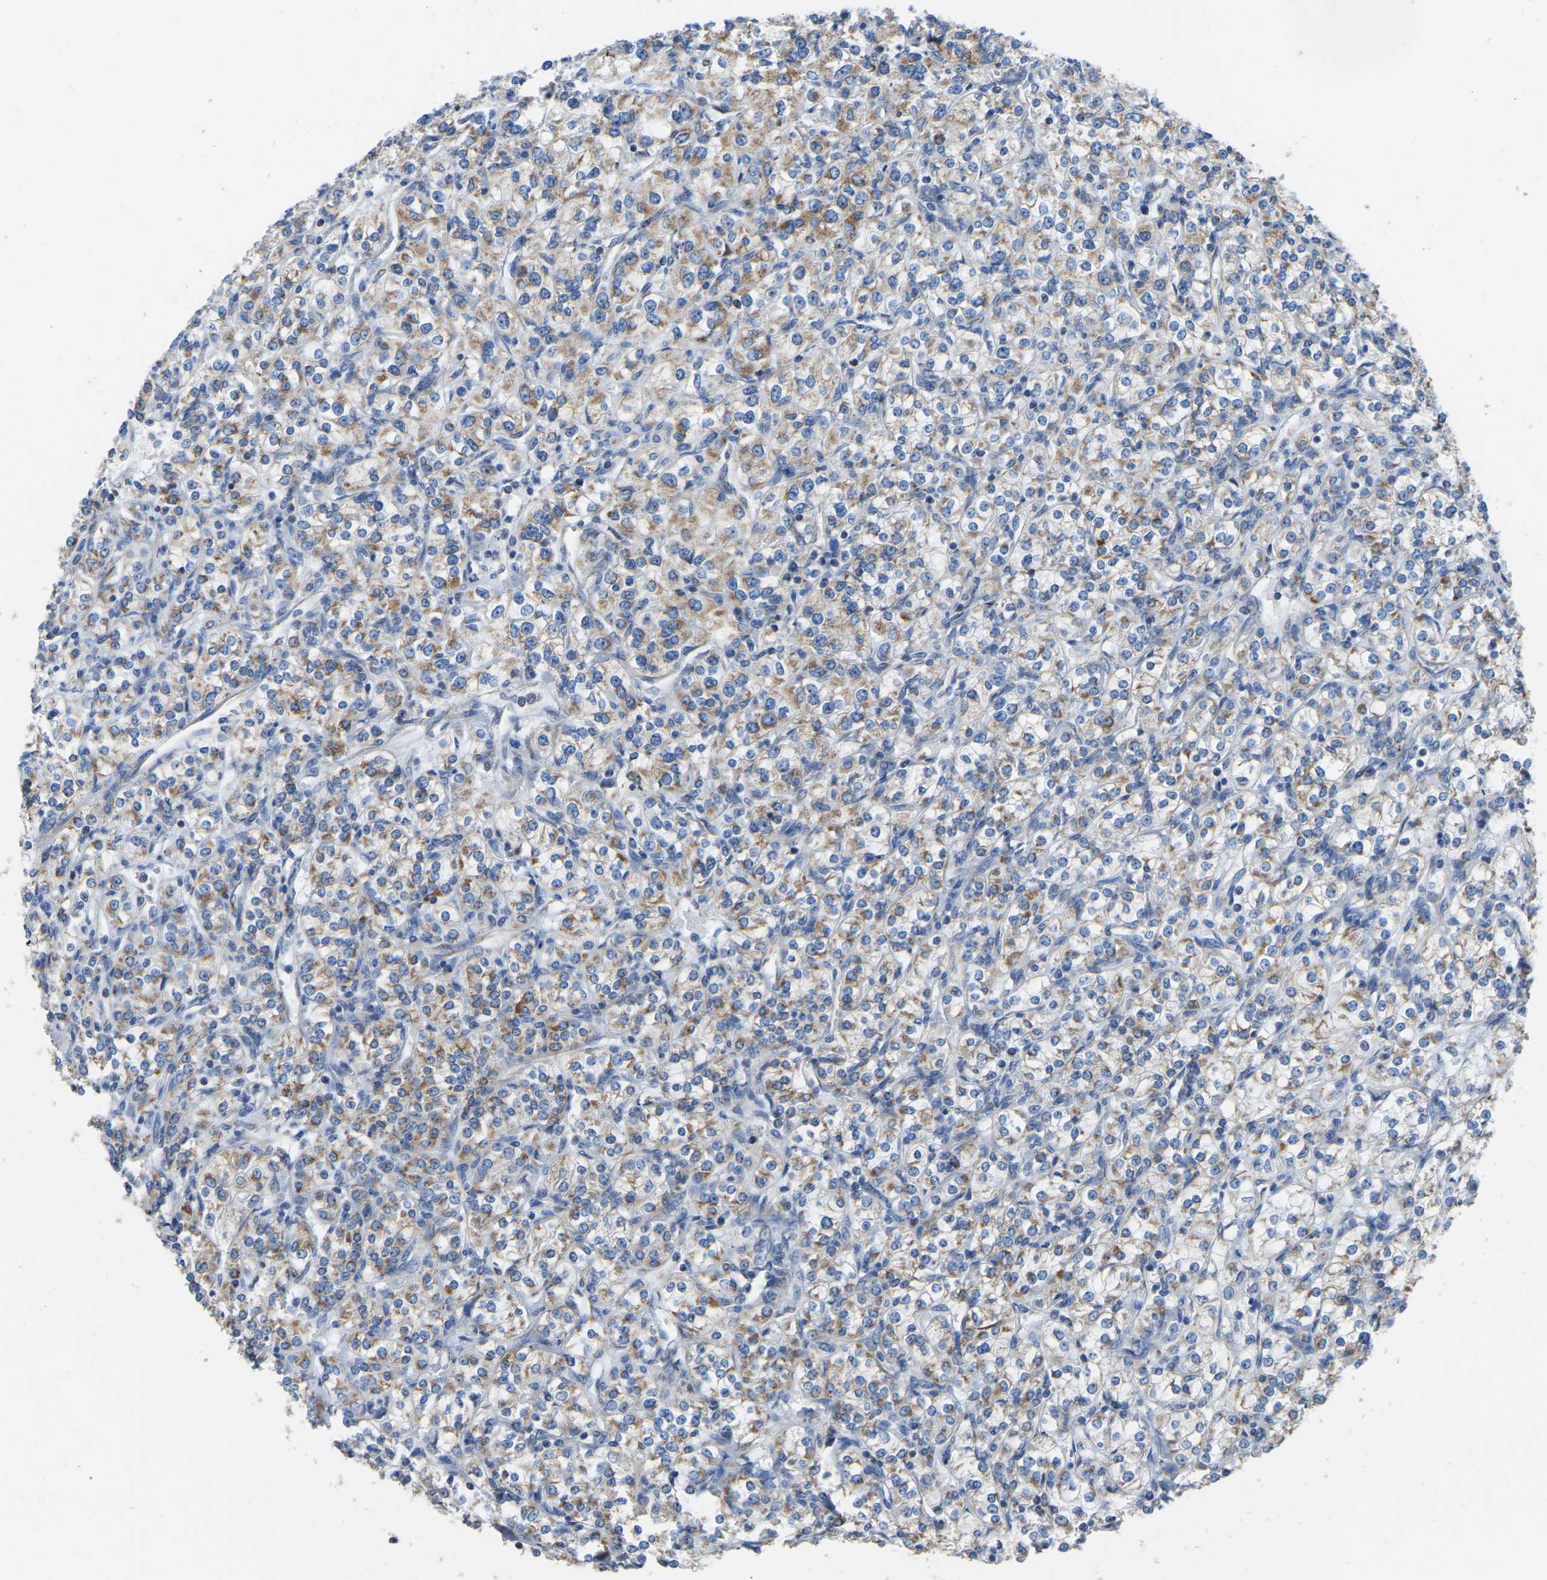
{"staining": {"intensity": "moderate", "quantity": ">75%", "location": "cytoplasmic/membranous"}, "tissue": "renal cancer", "cell_type": "Tumor cells", "image_type": "cancer", "snomed": [{"axis": "morphology", "description": "Adenocarcinoma, NOS"}, {"axis": "topography", "description": "Kidney"}], "caption": "Protein staining of adenocarcinoma (renal) tissue reveals moderate cytoplasmic/membranous expression in approximately >75% of tumor cells.", "gene": "ETFB", "patient": {"sex": "male", "age": 77}}